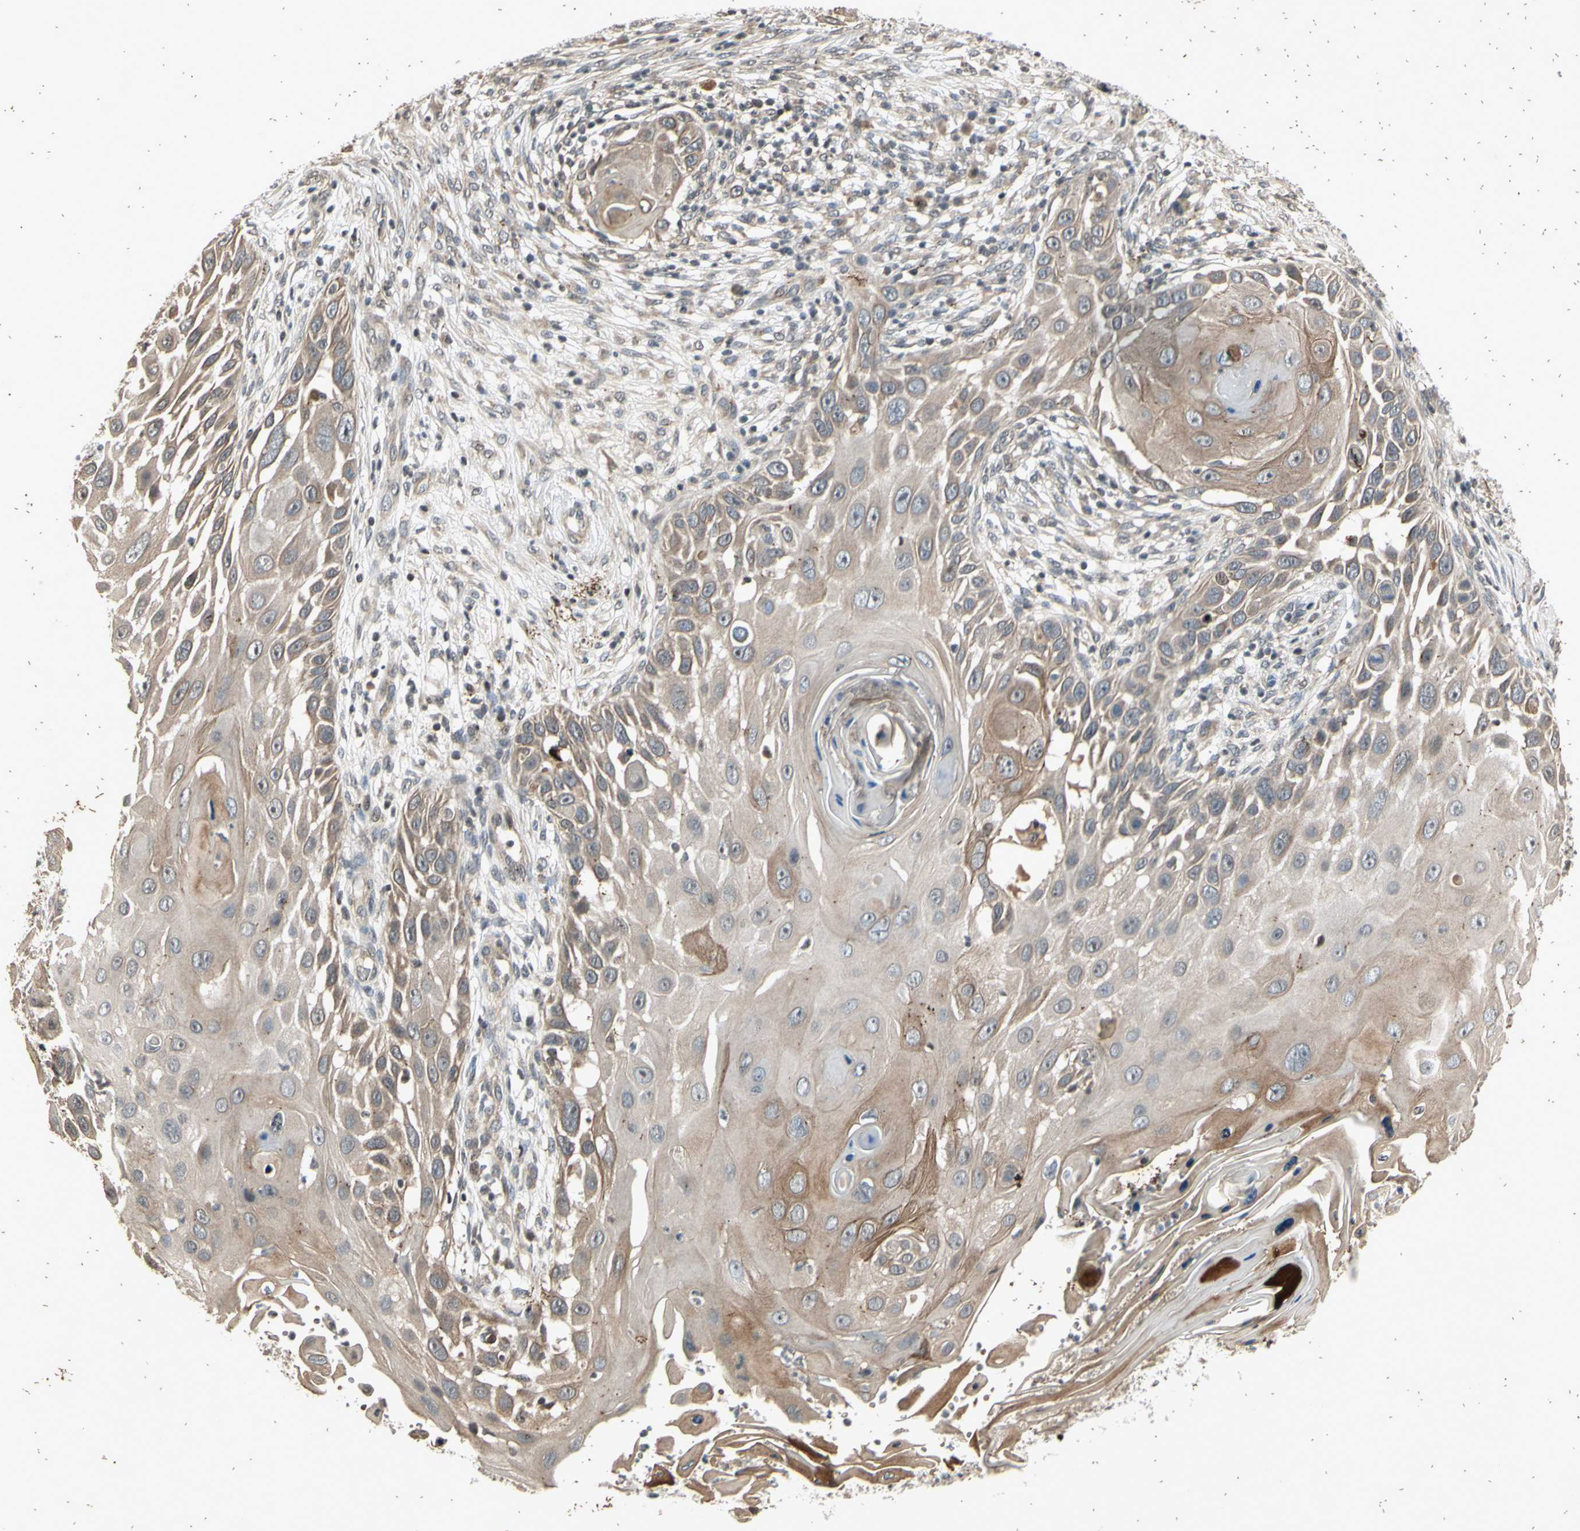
{"staining": {"intensity": "weak", "quantity": "25%-75%", "location": "cytoplasmic/membranous"}, "tissue": "skin cancer", "cell_type": "Tumor cells", "image_type": "cancer", "snomed": [{"axis": "morphology", "description": "Squamous cell carcinoma, NOS"}, {"axis": "topography", "description": "Skin"}], "caption": "Skin cancer (squamous cell carcinoma) tissue displays weak cytoplasmic/membranous positivity in approximately 25%-75% of tumor cells (IHC, brightfield microscopy, high magnification).", "gene": "EFNB2", "patient": {"sex": "female", "age": 44}}